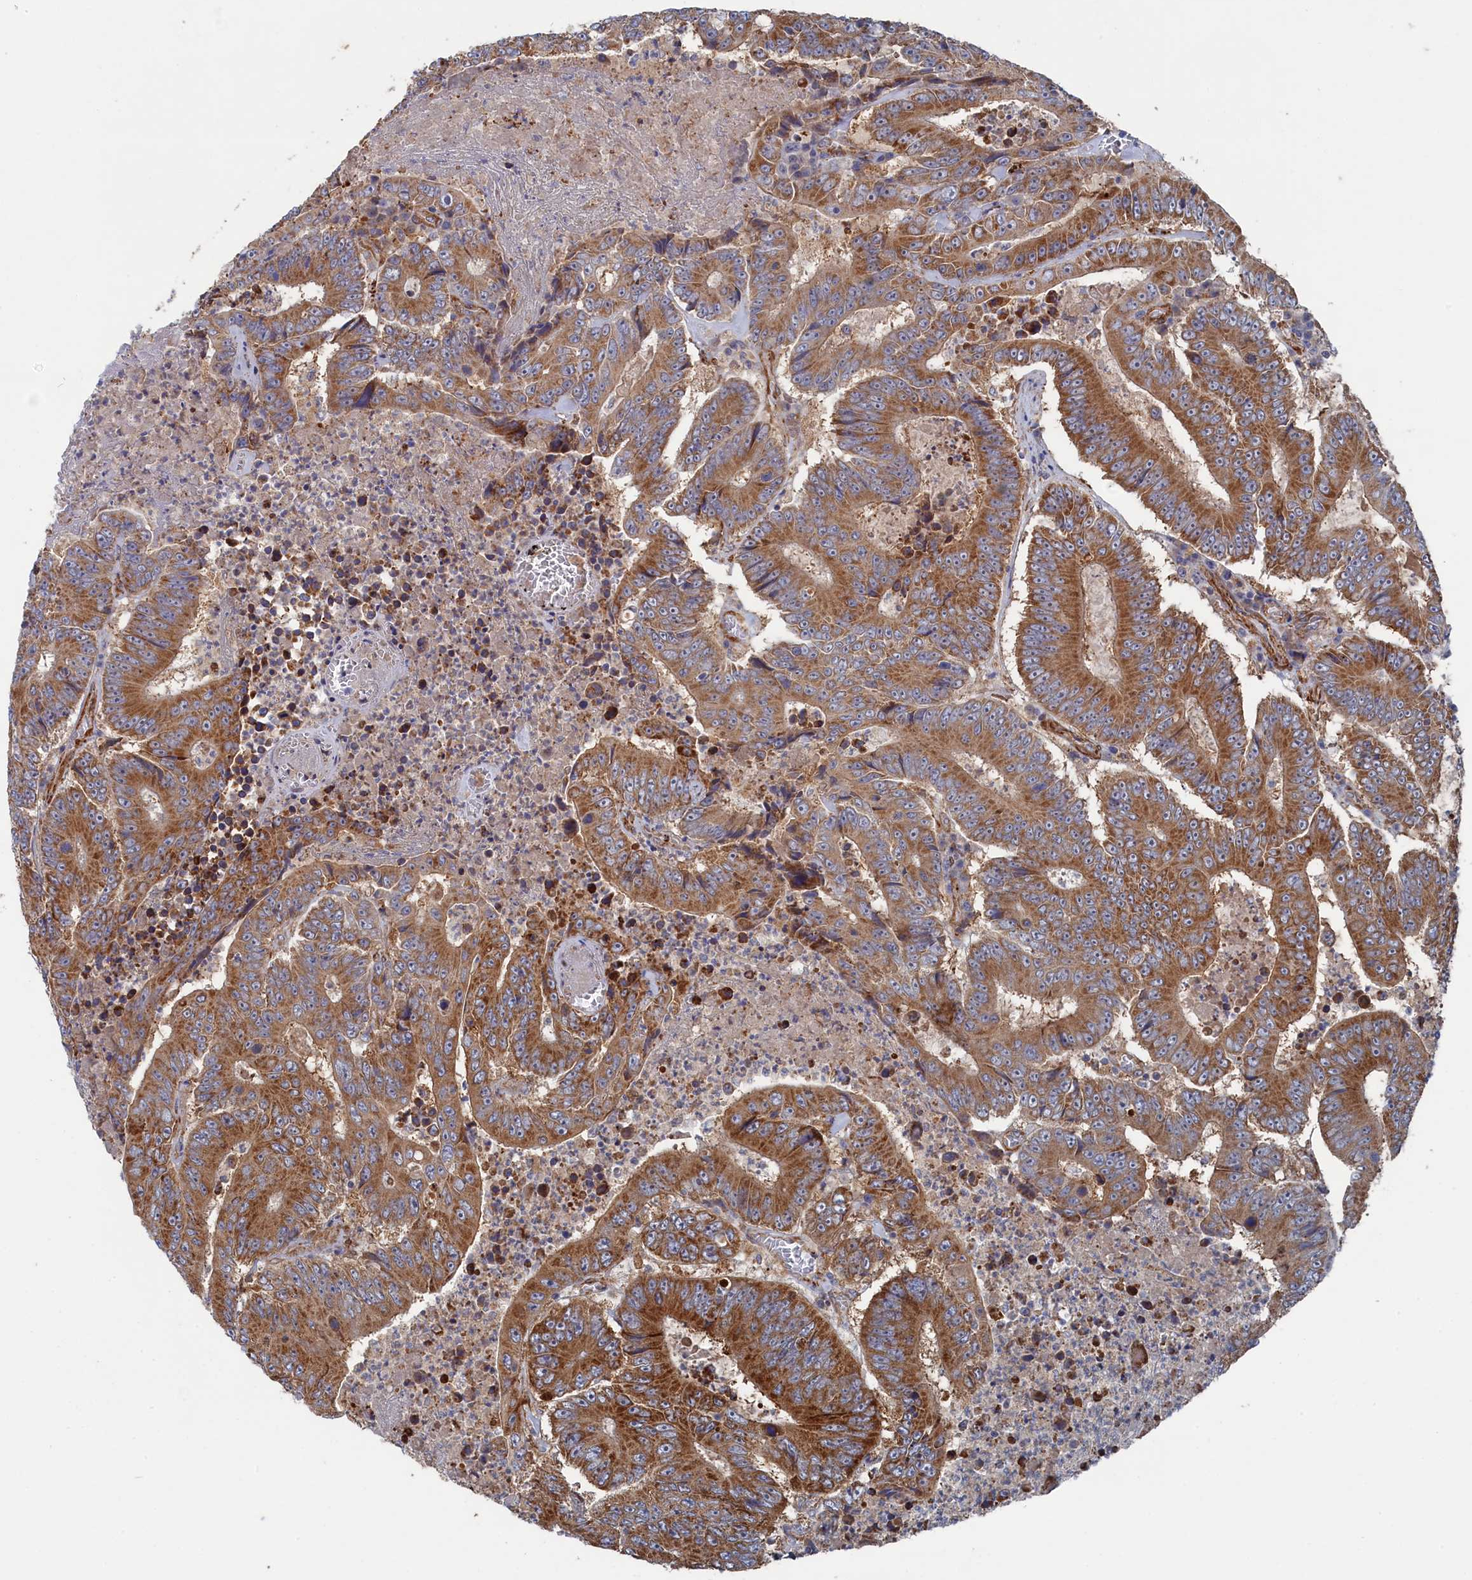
{"staining": {"intensity": "strong", "quantity": ">75%", "location": "cytoplasmic/membranous"}, "tissue": "colorectal cancer", "cell_type": "Tumor cells", "image_type": "cancer", "snomed": [{"axis": "morphology", "description": "Adenocarcinoma, NOS"}, {"axis": "topography", "description": "Colon"}], "caption": "An image showing strong cytoplasmic/membranous positivity in about >75% of tumor cells in adenocarcinoma (colorectal), as visualized by brown immunohistochemical staining.", "gene": "FILIP1L", "patient": {"sex": "male", "age": 83}}